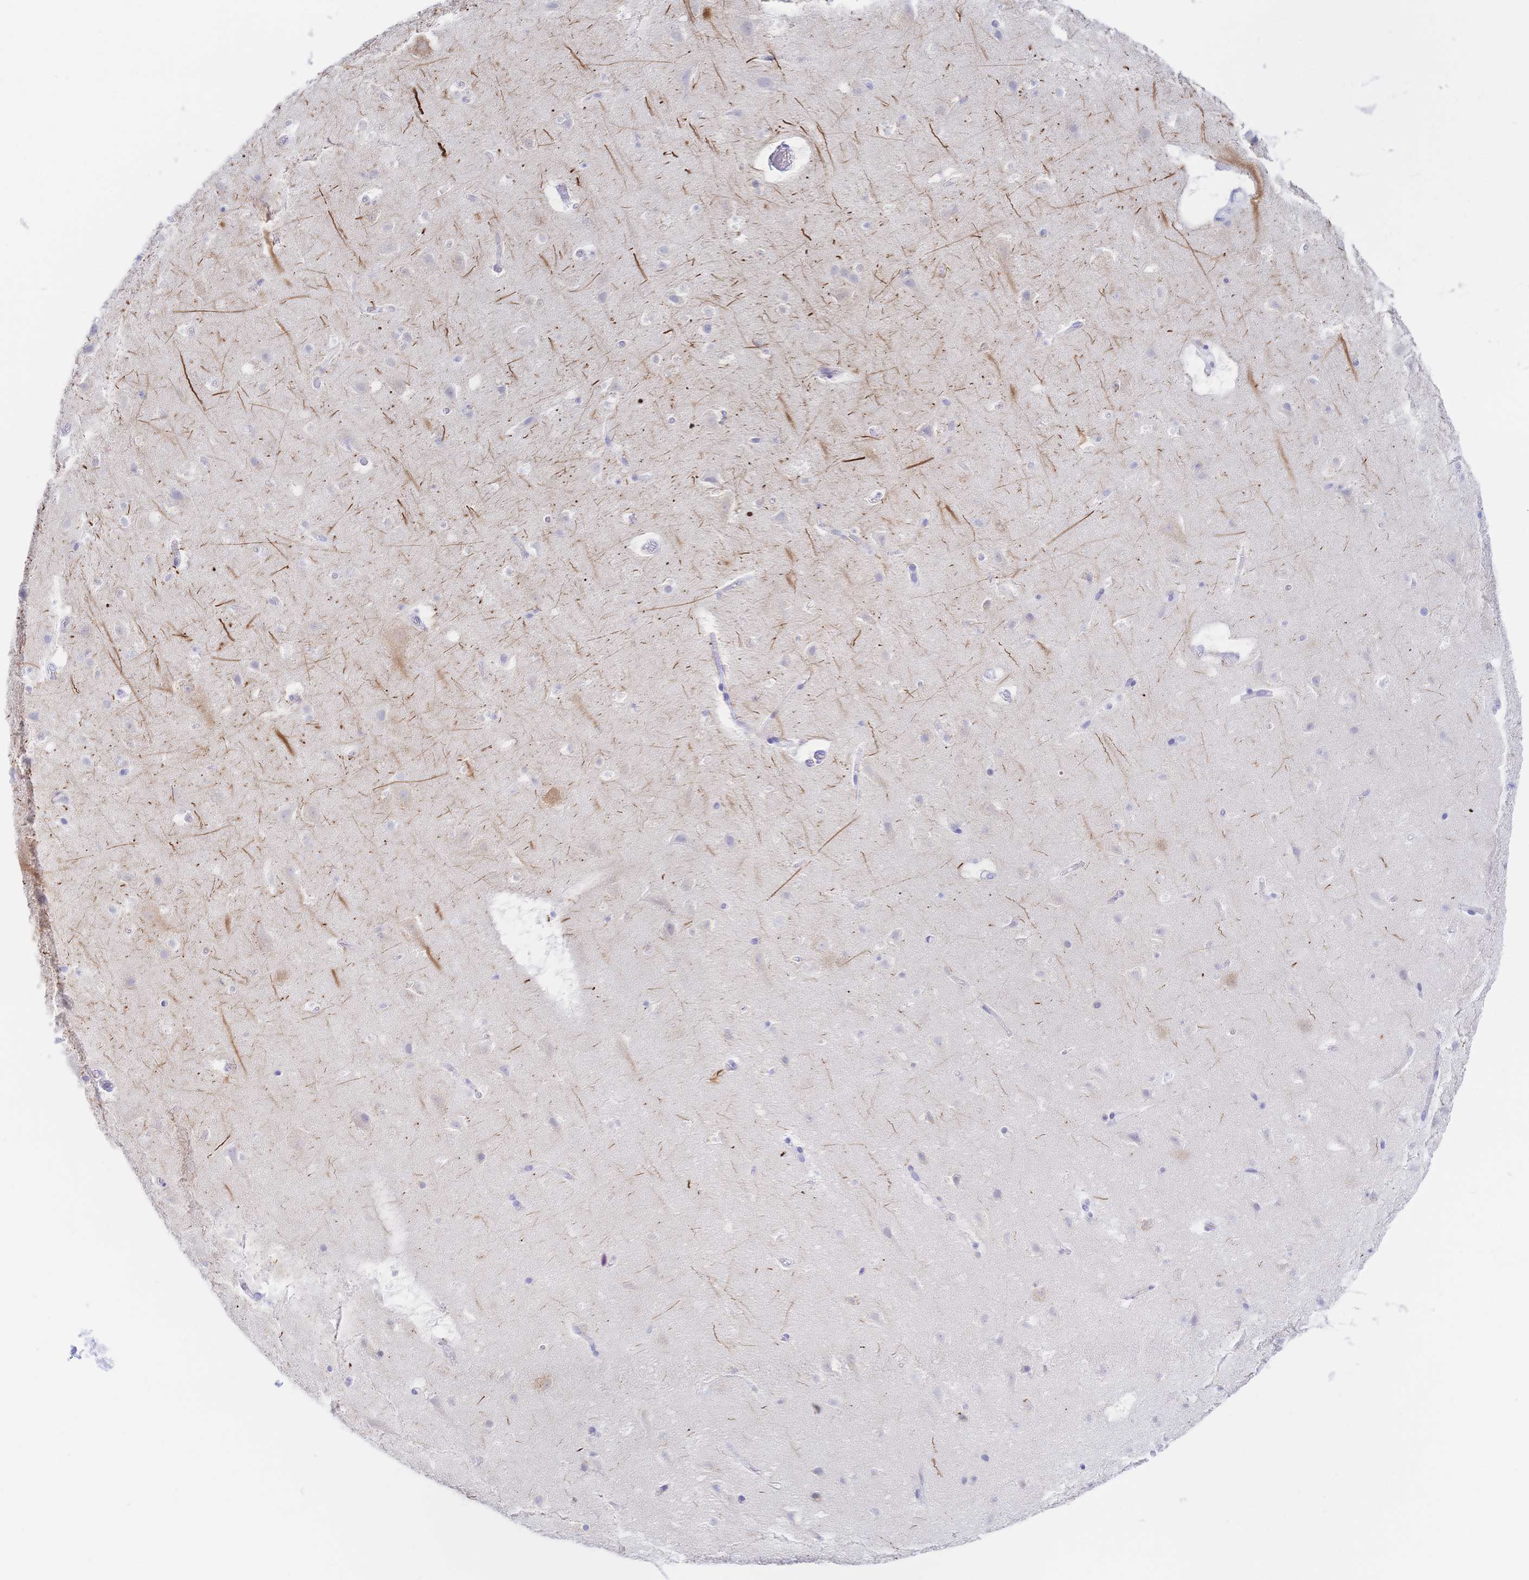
{"staining": {"intensity": "negative", "quantity": "none", "location": "none"}, "tissue": "cerebral cortex", "cell_type": "Endothelial cells", "image_type": "normal", "snomed": [{"axis": "morphology", "description": "Normal tissue, NOS"}, {"axis": "topography", "description": "Cerebral cortex"}], "caption": "The immunohistochemistry (IHC) photomicrograph has no significant staining in endothelial cells of cerebral cortex. (IHC, brightfield microscopy, high magnification).", "gene": "SIAH3", "patient": {"sex": "female", "age": 42}}